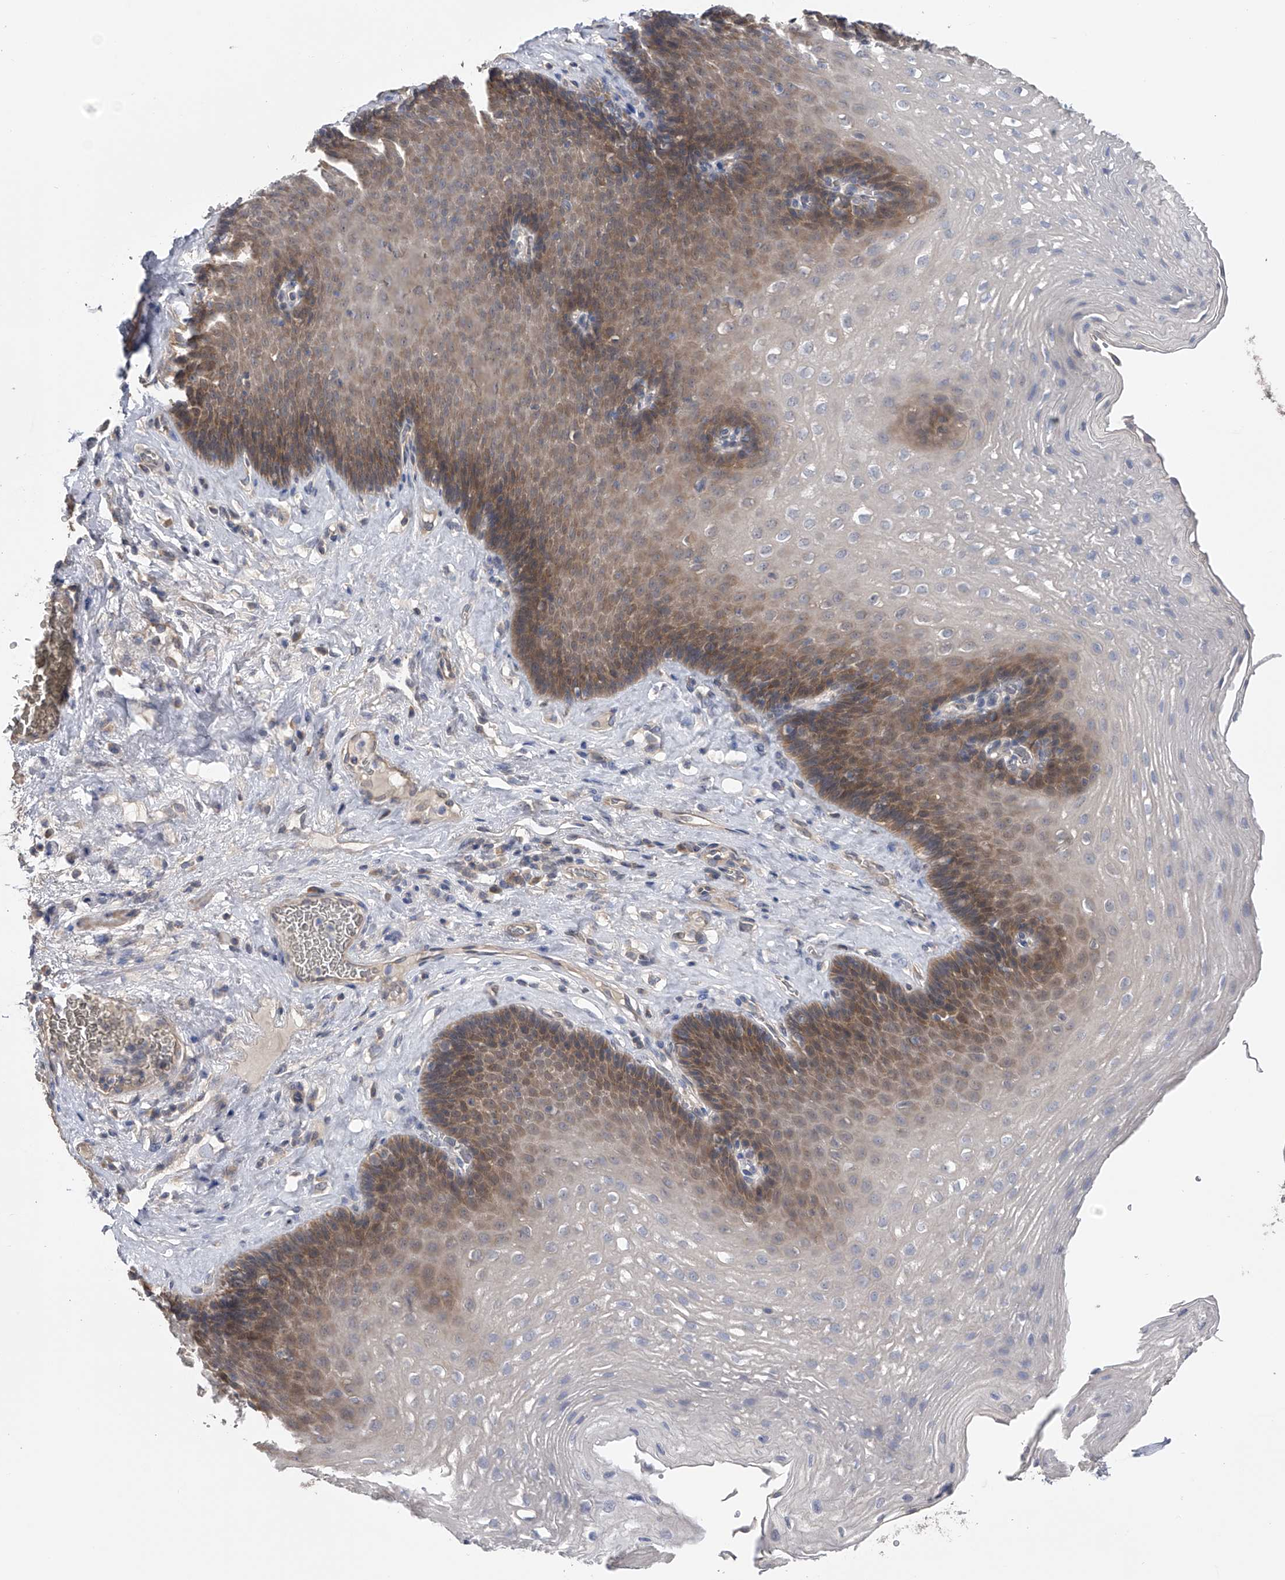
{"staining": {"intensity": "moderate", "quantity": "25%-75%", "location": "cytoplasmic/membranous"}, "tissue": "esophagus", "cell_type": "Squamous epithelial cells", "image_type": "normal", "snomed": [{"axis": "morphology", "description": "Normal tissue, NOS"}, {"axis": "topography", "description": "Esophagus"}], "caption": "This is a histology image of immunohistochemistry staining of normal esophagus, which shows moderate positivity in the cytoplasmic/membranous of squamous epithelial cells.", "gene": "CFAP298", "patient": {"sex": "female", "age": 66}}